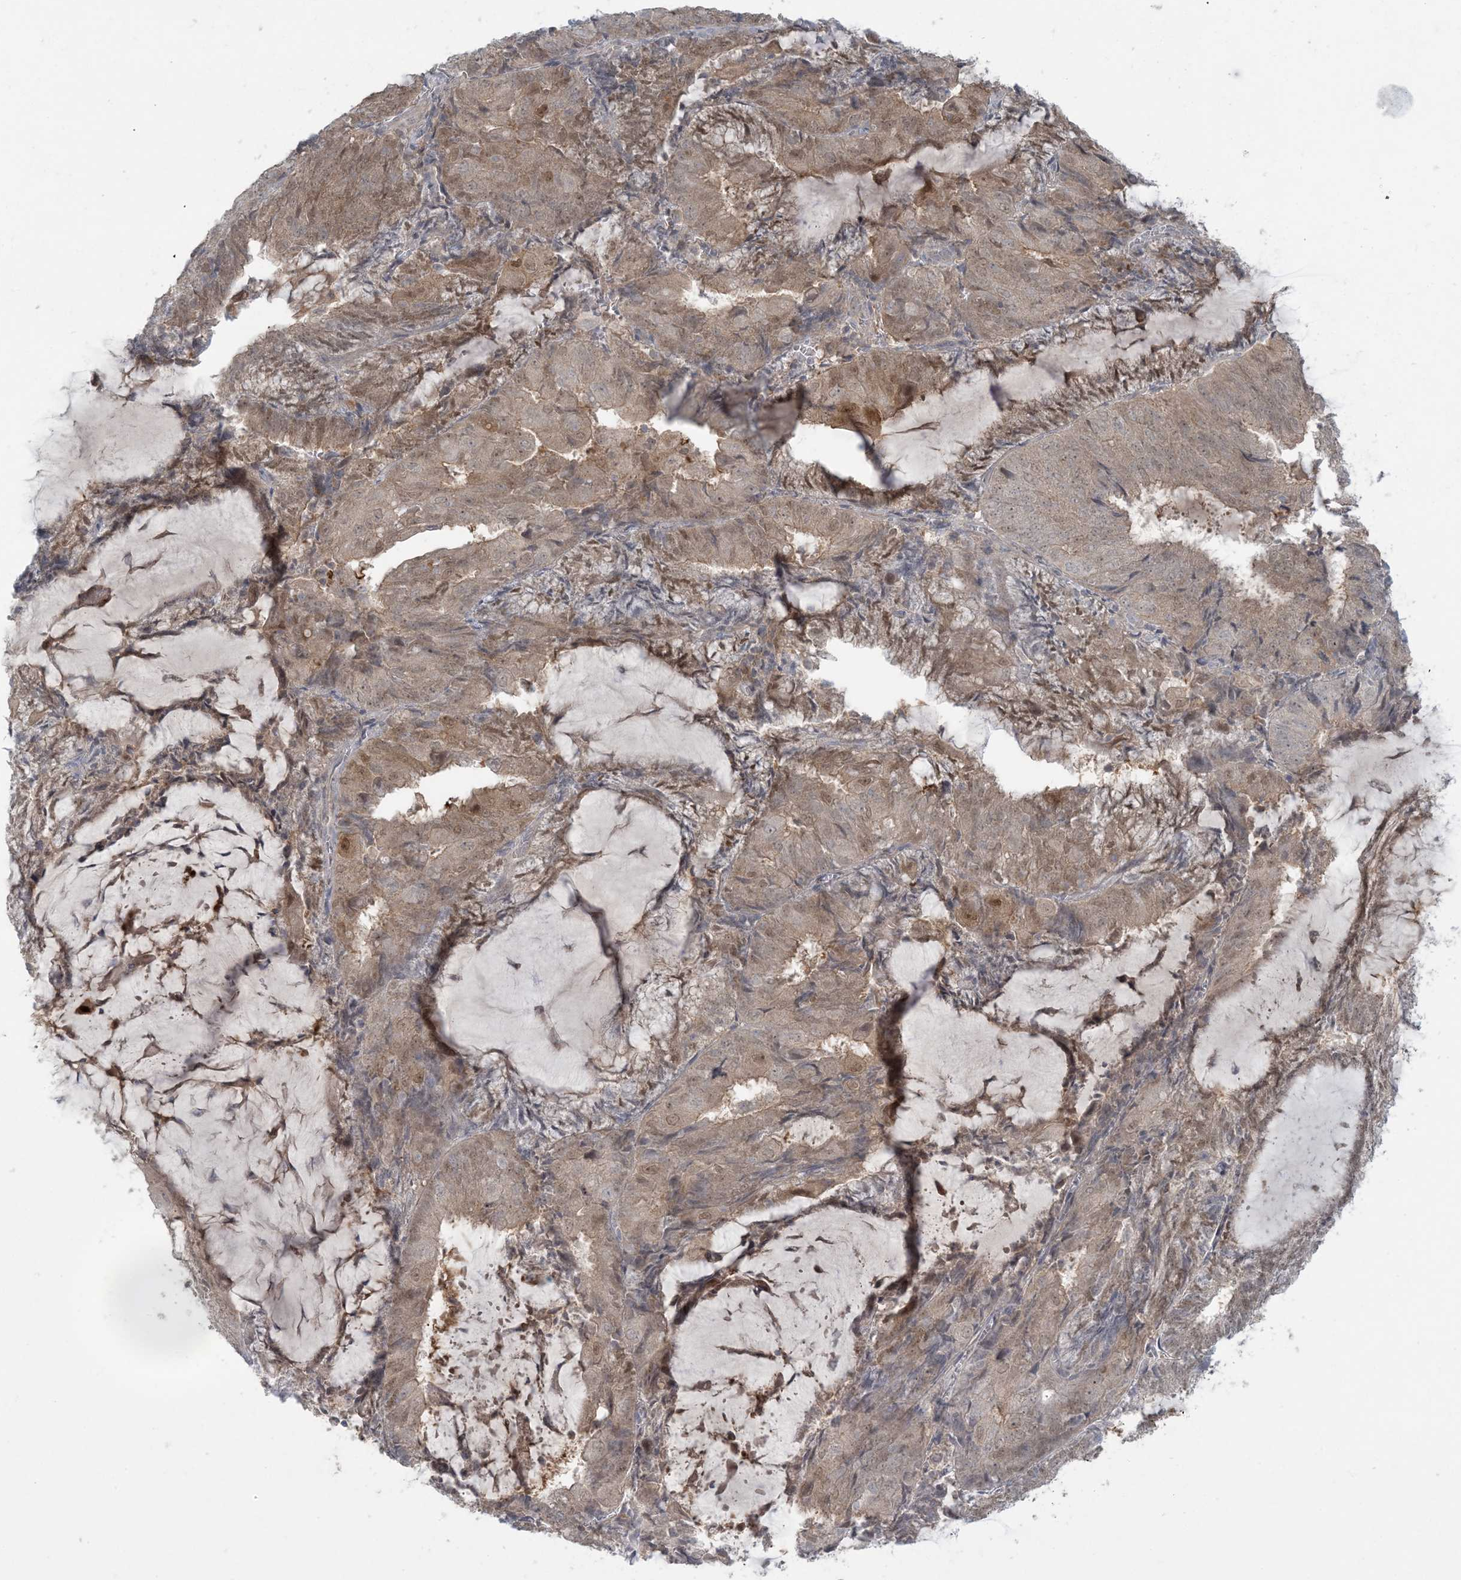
{"staining": {"intensity": "weak", "quantity": ">75%", "location": "cytoplasmic/membranous,nuclear"}, "tissue": "endometrial cancer", "cell_type": "Tumor cells", "image_type": "cancer", "snomed": [{"axis": "morphology", "description": "Adenocarcinoma, NOS"}, {"axis": "topography", "description": "Endometrium"}], "caption": "This is a micrograph of IHC staining of endometrial cancer, which shows weak positivity in the cytoplasmic/membranous and nuclear of tumor cells.", "gene": "NRBP2", "patient": {"sex": "female", "age": 81}}